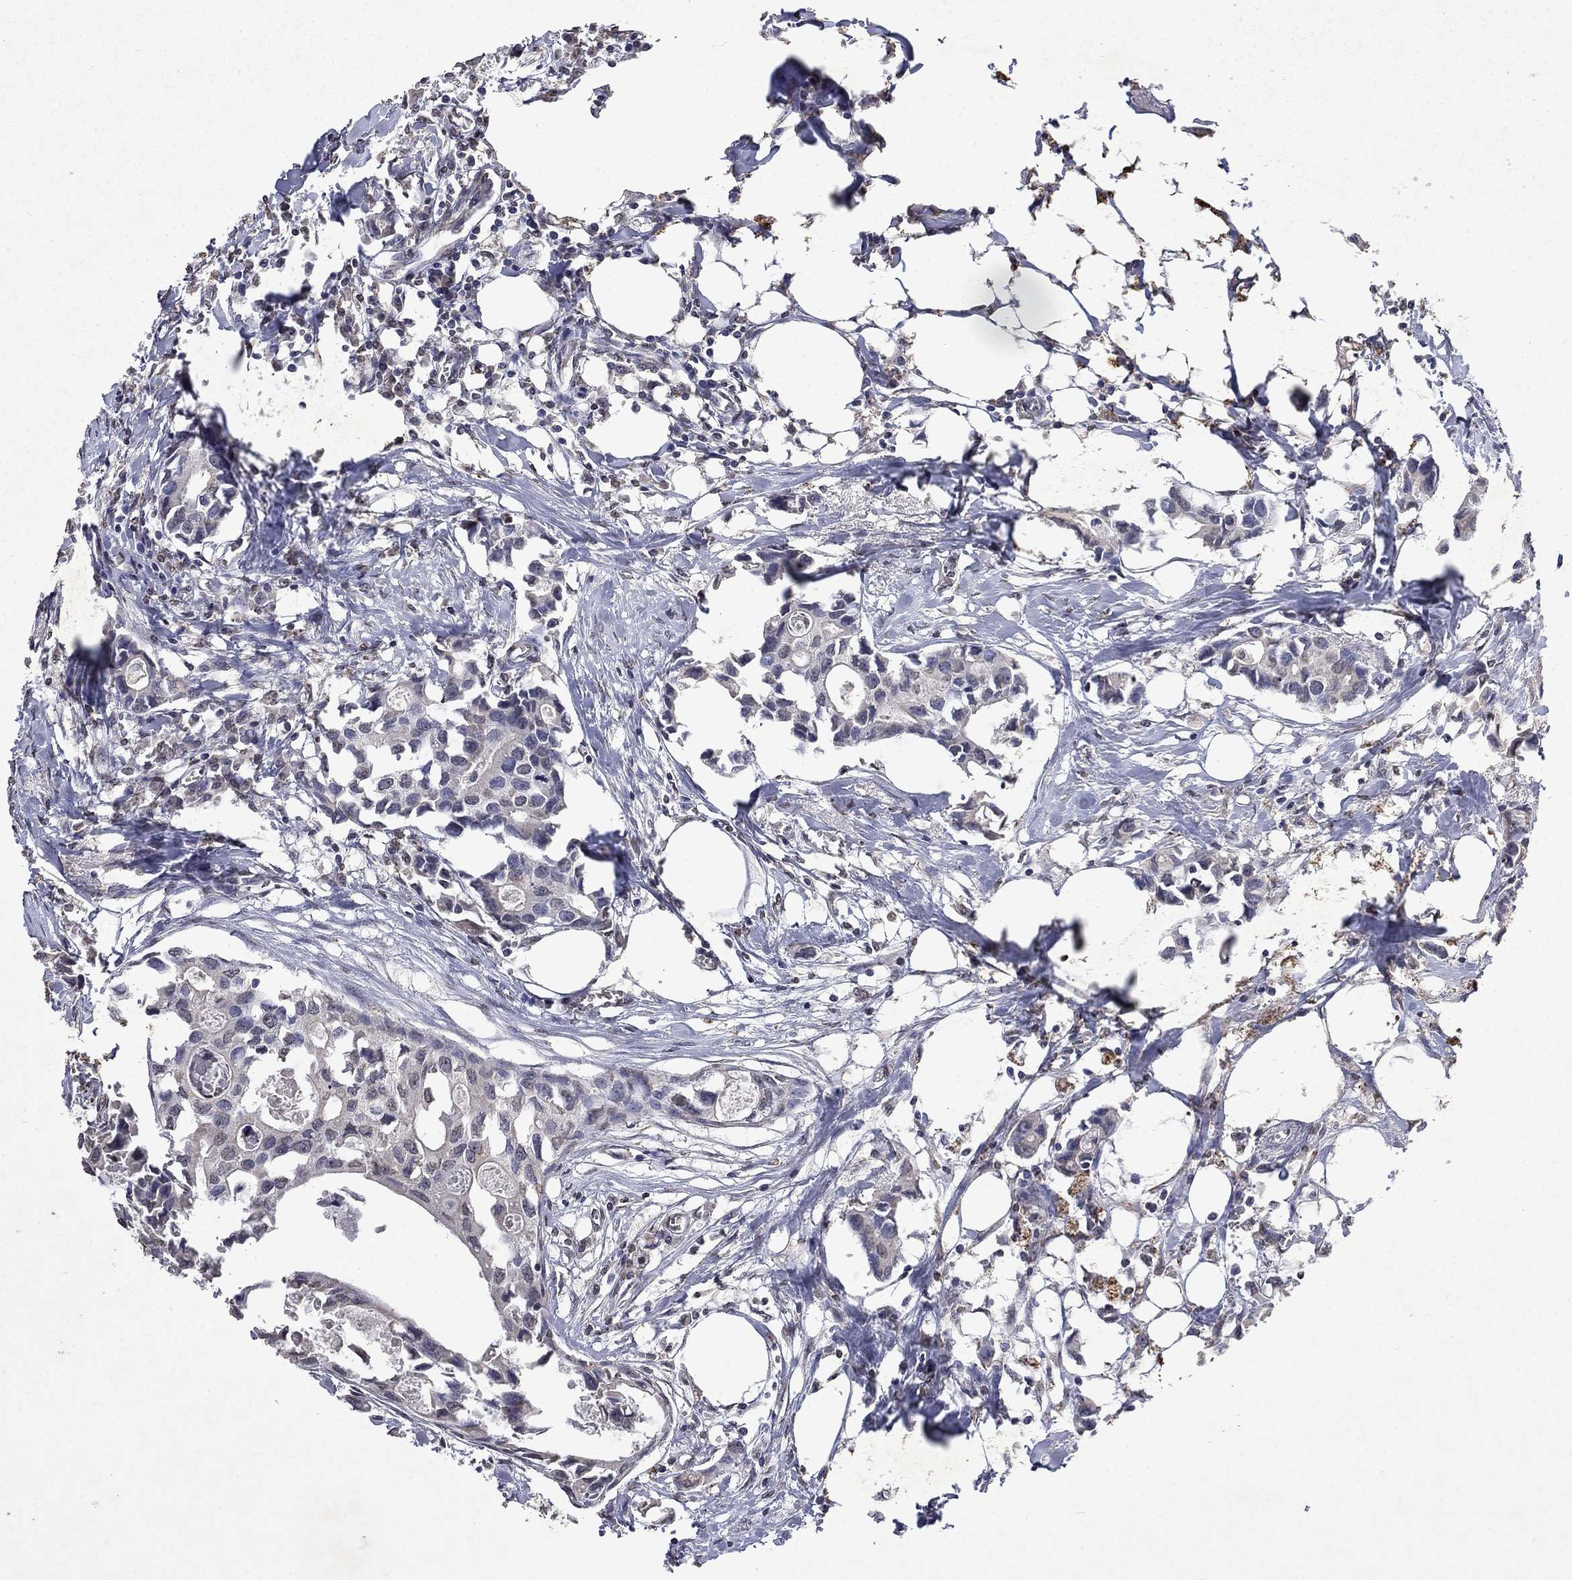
{"staining": {"intensity": "negative", "quantity": "none", "location": "none"}, "tissue": "breast cancer", "cell_type": "Tumor cells", "image_type": "cancer", "snomed": [{"axis": "morphology", "description": "Duct carcinoma"}, {"axis": "topography", "description": "Breast"}], "caption": "Tumor cells are negative for protein expression in human infiltrating ductal carcinoma (breast).", "gene": "TTC38", "patient": {"sex": "female", "age": 83}}